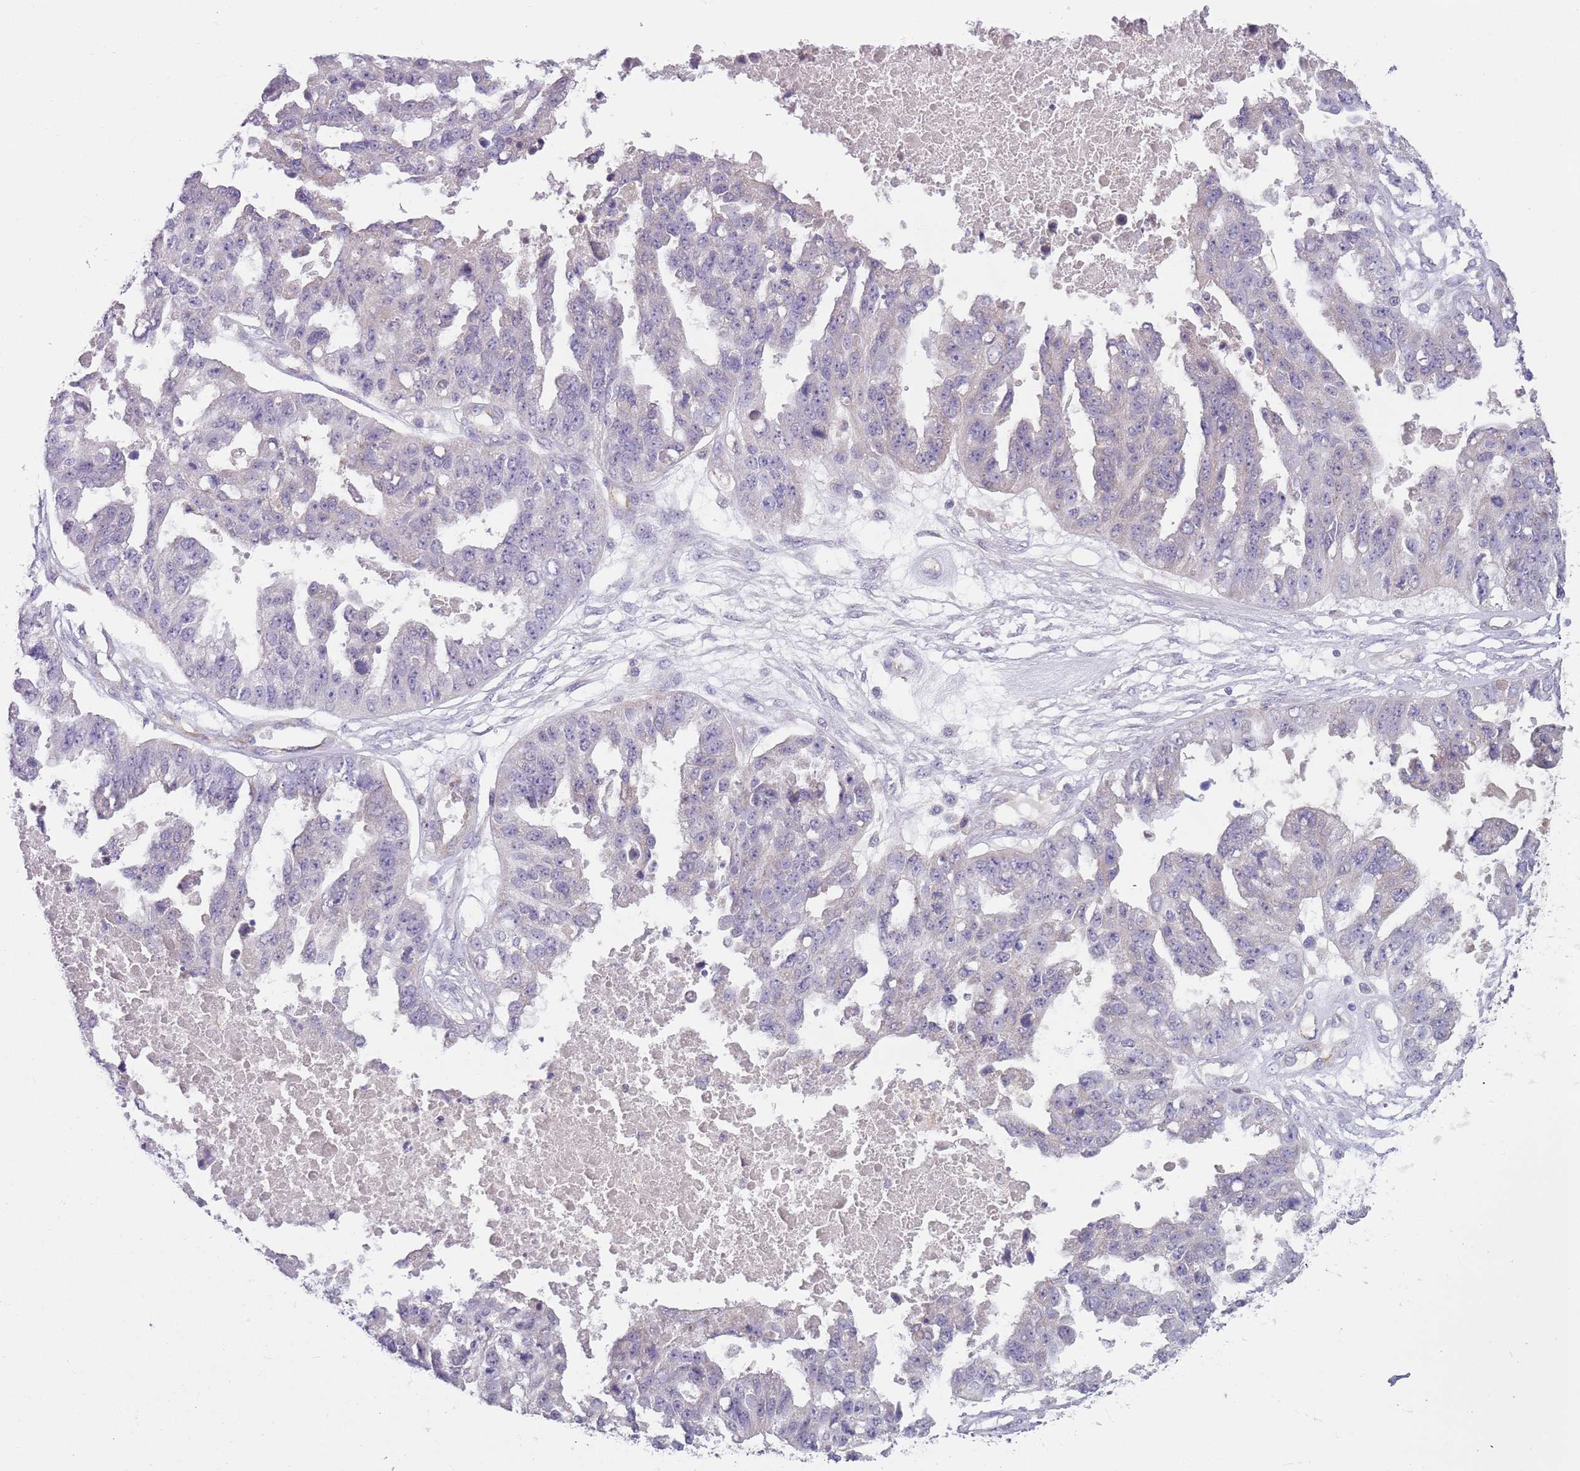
{"staining": {"intensity": "negative", "quantity": "none", "location": "none"}, "tissue": "ovarian cancer", "cell_type": "Tumor cells", "image_type": "cancer", "snomed": [{"axis": "morphology", "description": "Cystadenocarcinoma, serous, NOS"}, {"axis": "topography", "description": "Ovary"}], "caption": "An immunohistochemistry (IHC) micrograph of serous cystadenocarcinoma (ovarian) is shown. There is no staining in tumor cells of serous cystadenocarcinoma (ovarian).", "gene": "SKOR2", "patient": {"sex": "female", "age": 58}}